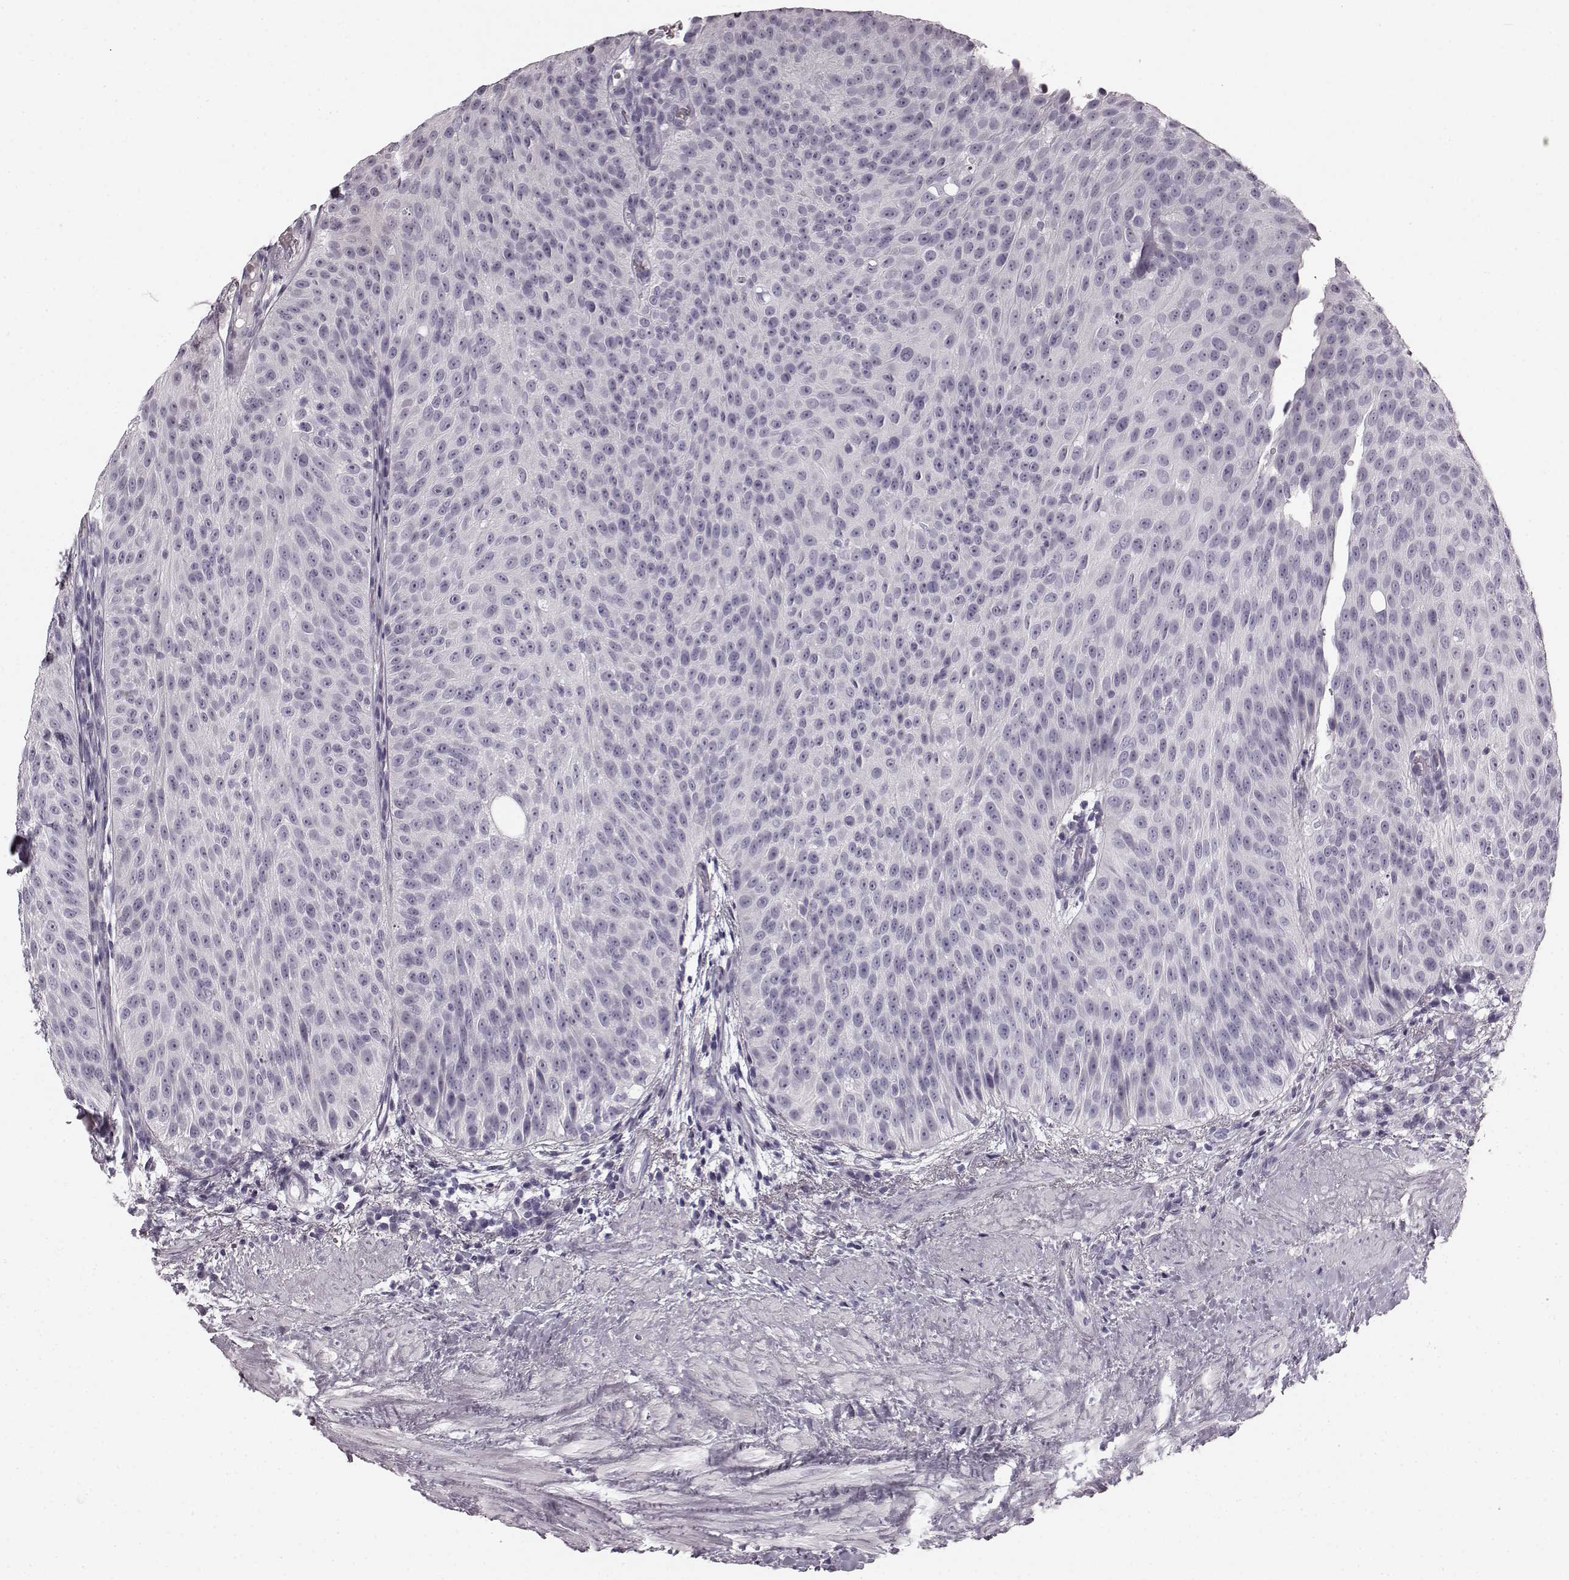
{"staining": {"intensity": "negative", "quantity": "none", "location": "none"}, "tissue": "urothelial cancer", "cell_type": "Tumor cells", "image_type": "cancer", "snomed": [{"axis": "morphology", "description": "Urothelial carcinoma, Low grade"}, {"axis": "topography", "description": "Urinary bladder"}], "caption": "Tumor cells show no significant protein positivity in urothelial carcinoma (low-grade).", "gene": "TMPRSS15", "patient": {"sex": "male", "age": 78}}